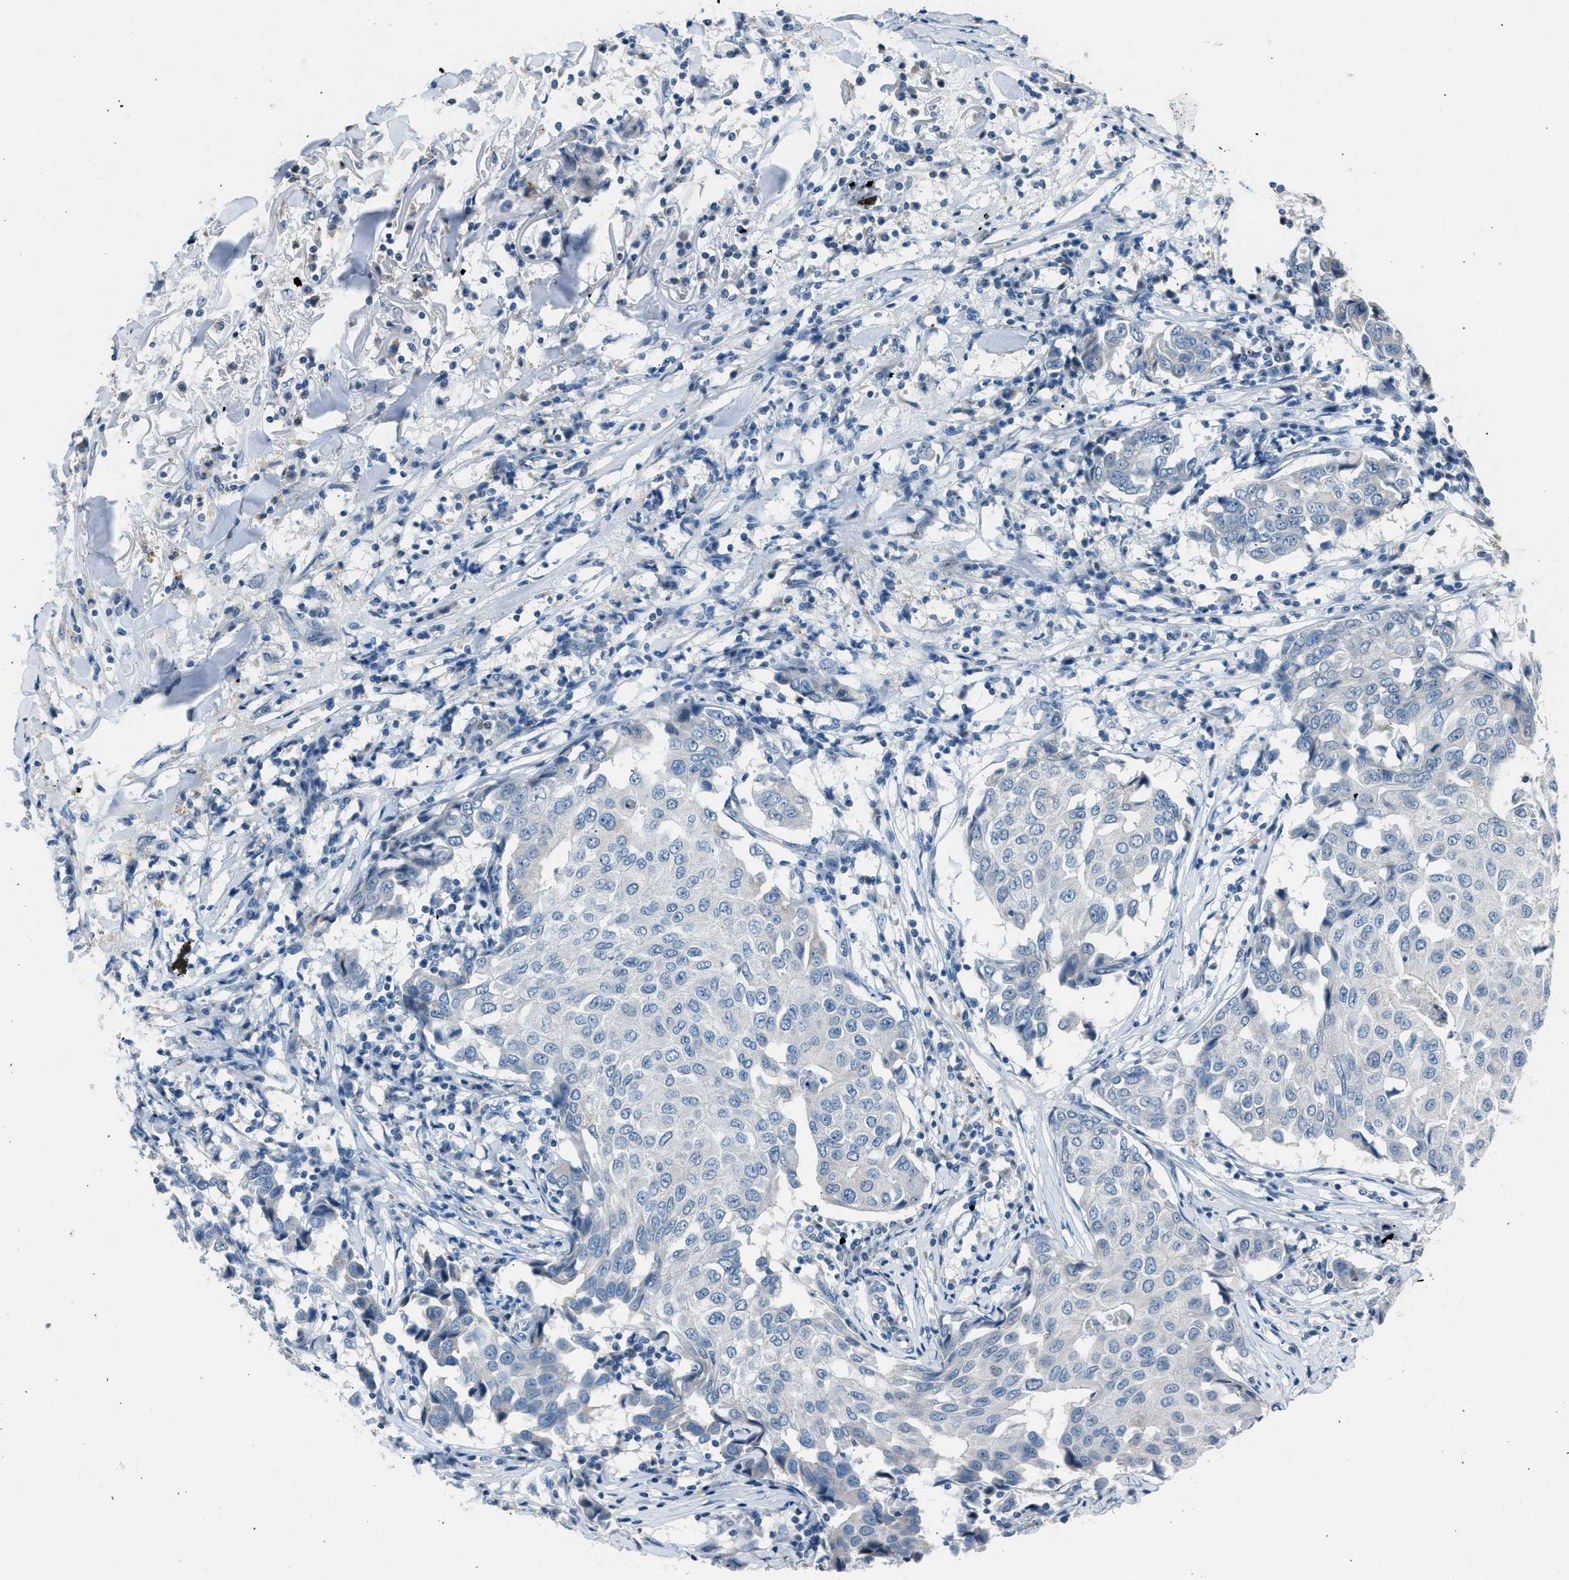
{"staining": {"intensity": "negative", "quantity": "none", "location": "none"}, "tissue": "breast cancer", "cell_type": "Tumor cells", "image_type": "cancer", "snomed": [{"axis": "morphology", "description": "Duct carcinoma"}, {"axis": "topography", "description": "Breast"}], "caption": "The micrograph shows no significant staining in tumor cells of breast cancer (infiltrating ductal carcinoma).", "gene": "RNF41", "patient": {"sex": "female", "age": 80}}